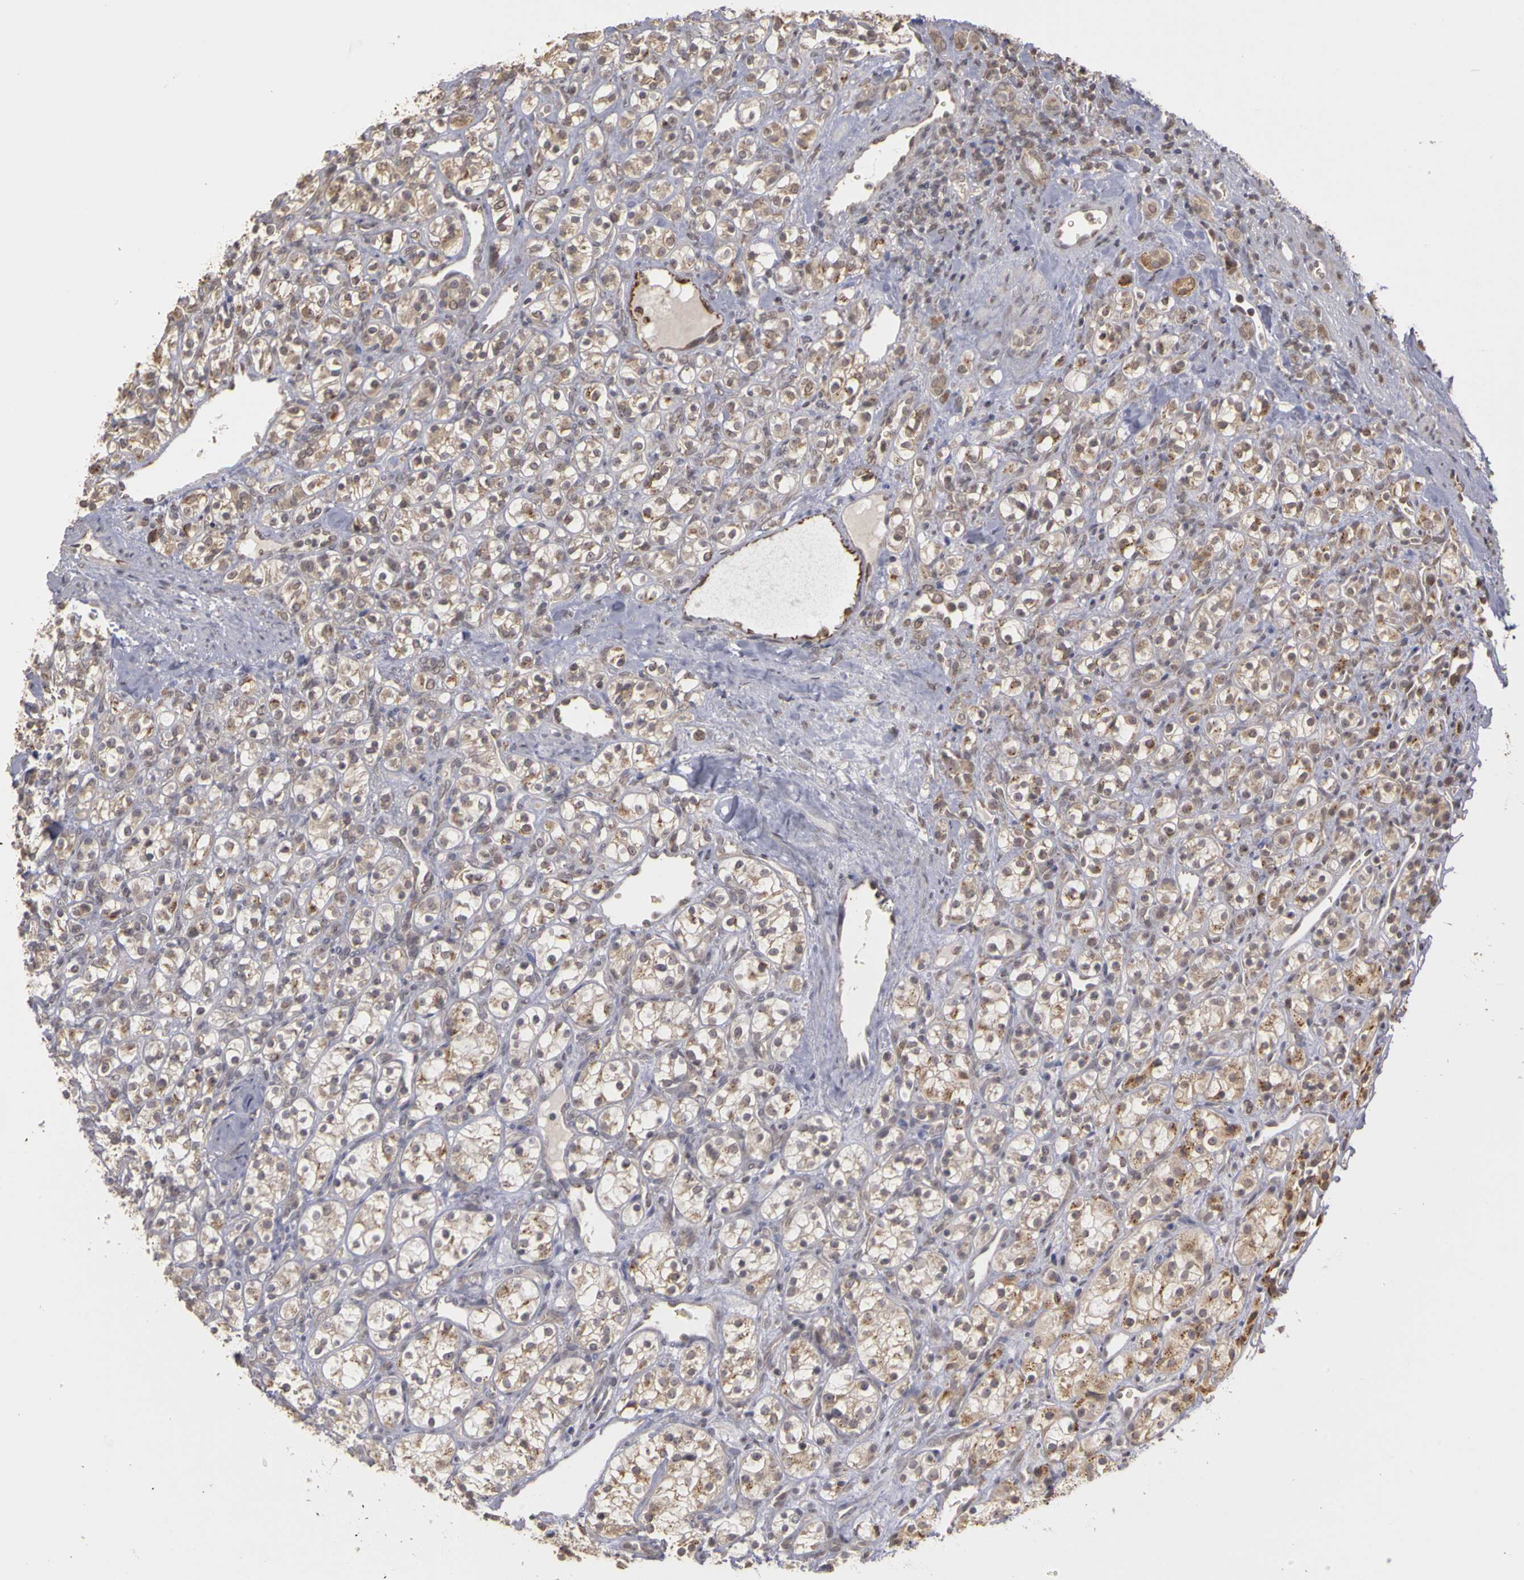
{"staining": {"intensity": "weak", "quantity": ">75%", "location": "cytoplasmic/membranous"}, "tissue": "renal cancer", "cell_type": "Tumor cells", "image_type": "cancer", "snomed": [{"axis": "morphology", "description": "Adenocarcinoma, NOS"}, {"axis": "topography", "description": "Kidney"}], "caption": "Immunohistochemical staining of human renal adenocarcinoma shows low levels of weak cytoplasmic/membranous protein staining in about >75% of tumor cells.", "gene": "FRMD7", "patient": {"sex": "male", "age": 77}}